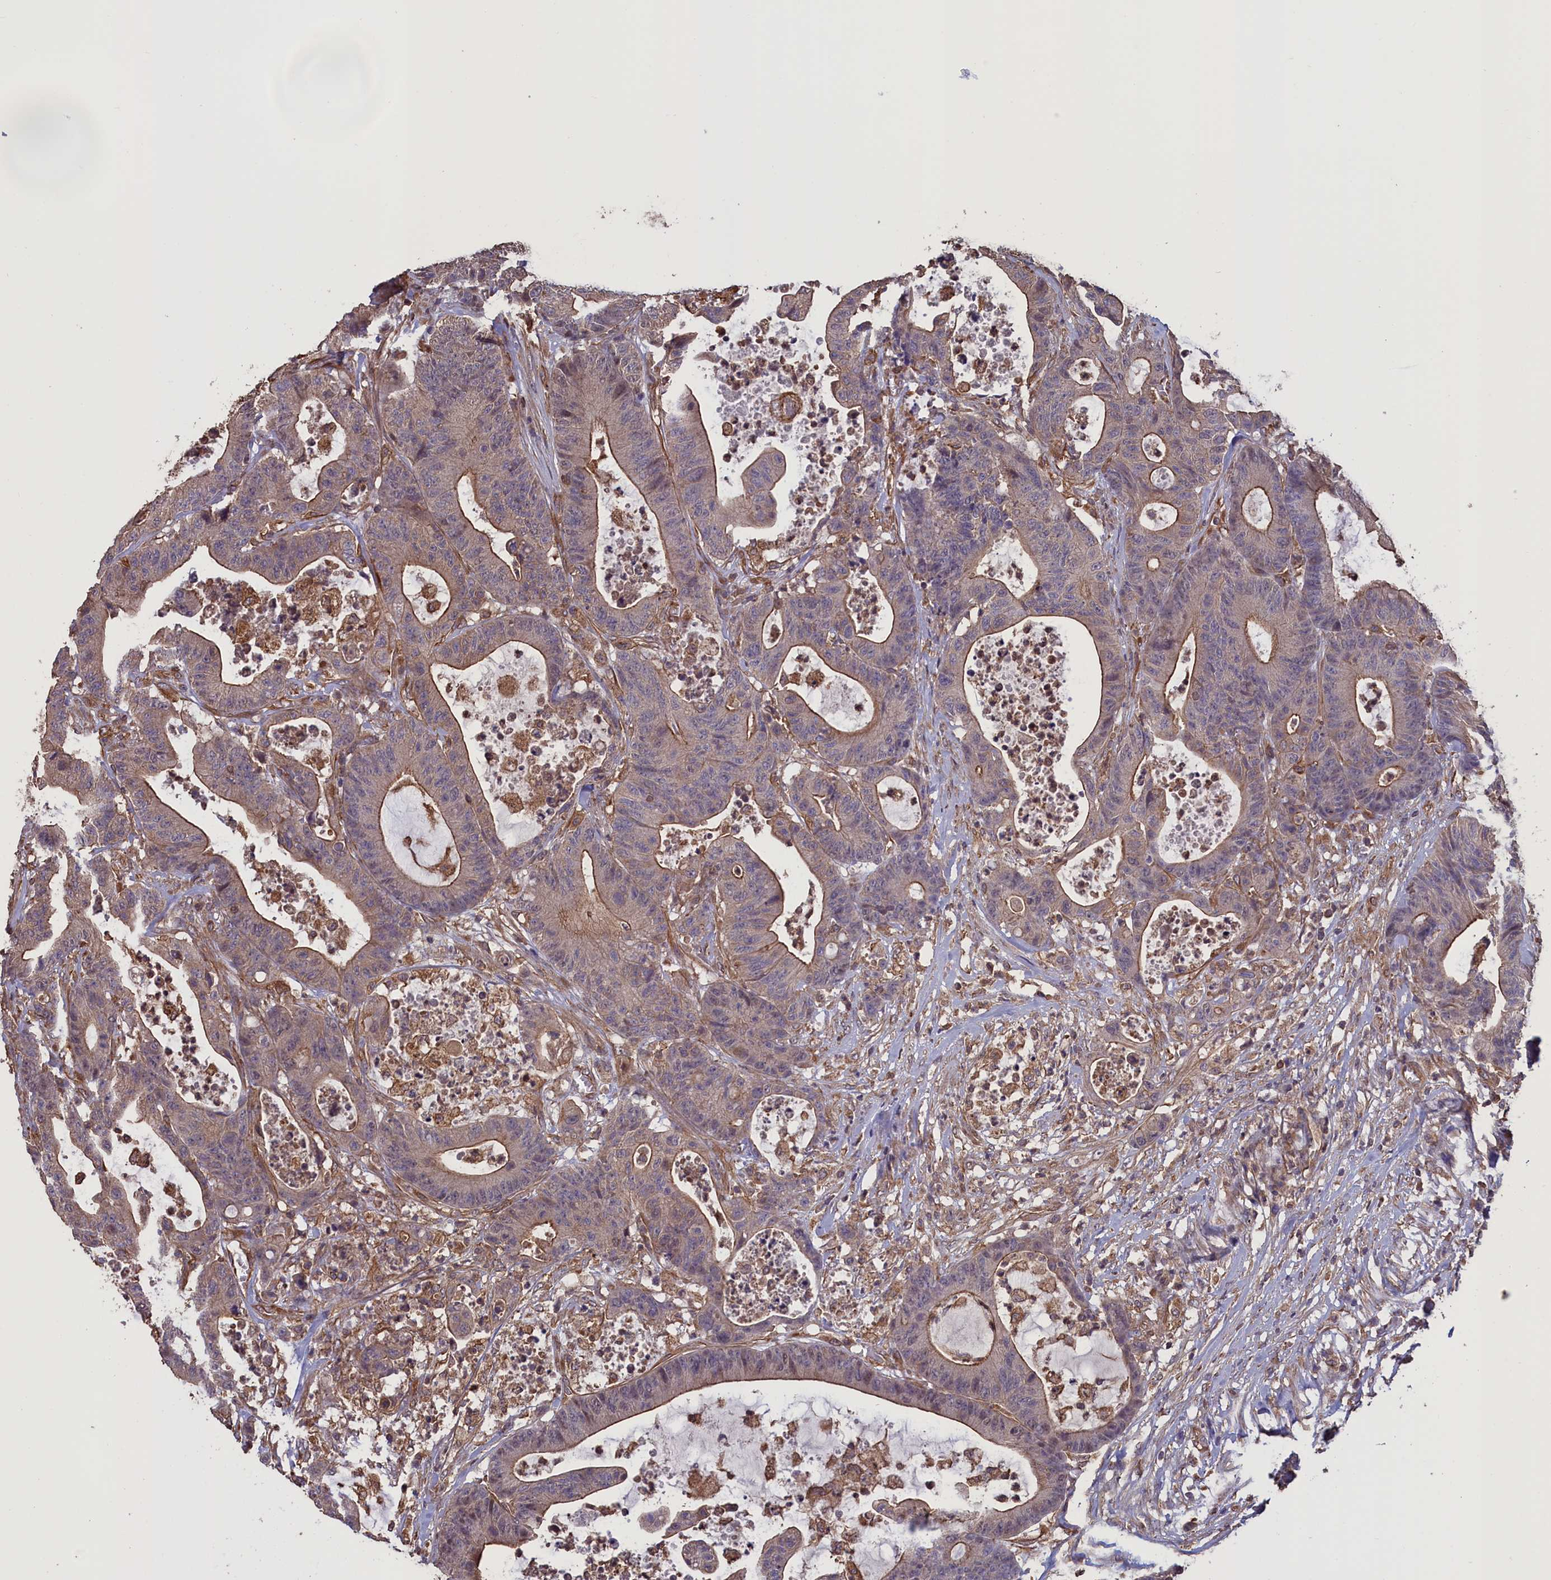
{"staining": {"intensity": "moderate", "quantity": ">75%", "location": "cytoplasmic/membranous"}, "tissue": "colorectal cancer", "cell_type": "Tumor cells", "image_type": "cancer", "snomed": [{"axis": "morphology", "description": "Adenocarcinoma, NOS"}, {"axis": "topography", "description": "Colon"}], "caption": "This micrograph displays IHC staining of human colorectal cancer (adenocarcinoma), with medium moderate cytoplasmic/membranous staining in approximately >75% of tumor cells.", "gene": "DAPK3", "patient": {"sex": "female", "age": 84}}